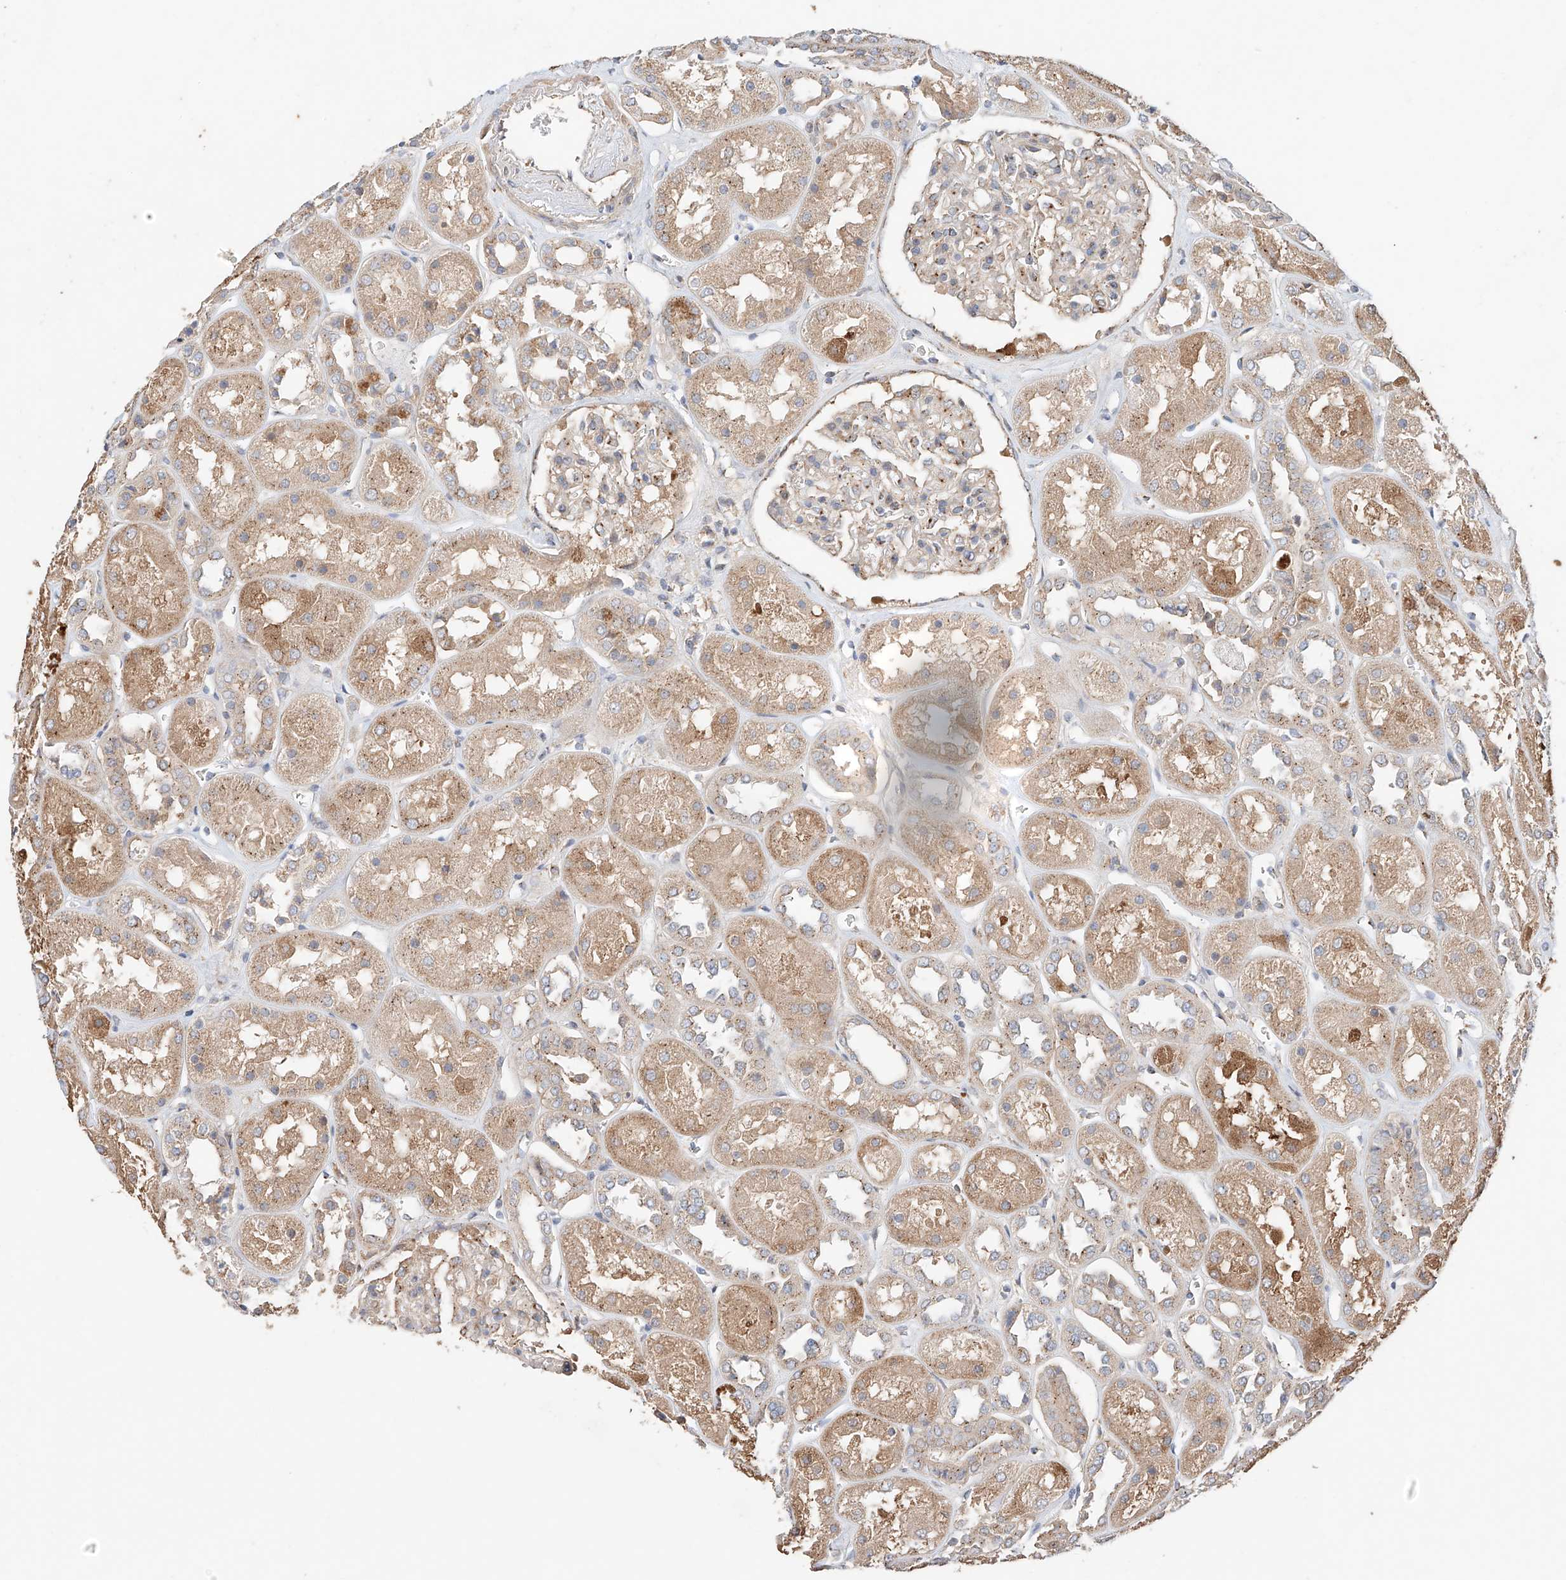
{"staining": {"intensity": "moderate", "quantity": "<25%", "location": "cytoplasmic/membranous"}, "tissue": "kidney", "cell_type": "Cells in glomeruli", "image_type": "normal", "snomed": [{"axis": "morphology", "description": "Normal tissue, NOS"}, {"axis": "topography", "description": "Kidney"}], "caption": "Immunohistochemical staining of benign kidney displays low levels of moderate cytoplasmic/membranous expression in about <25% of cells in glomeruli. (IHC, brightfield microscopy, high magnification).", "gene": "MOSPD1", "patient": {"sex": "male", "age": 70}}